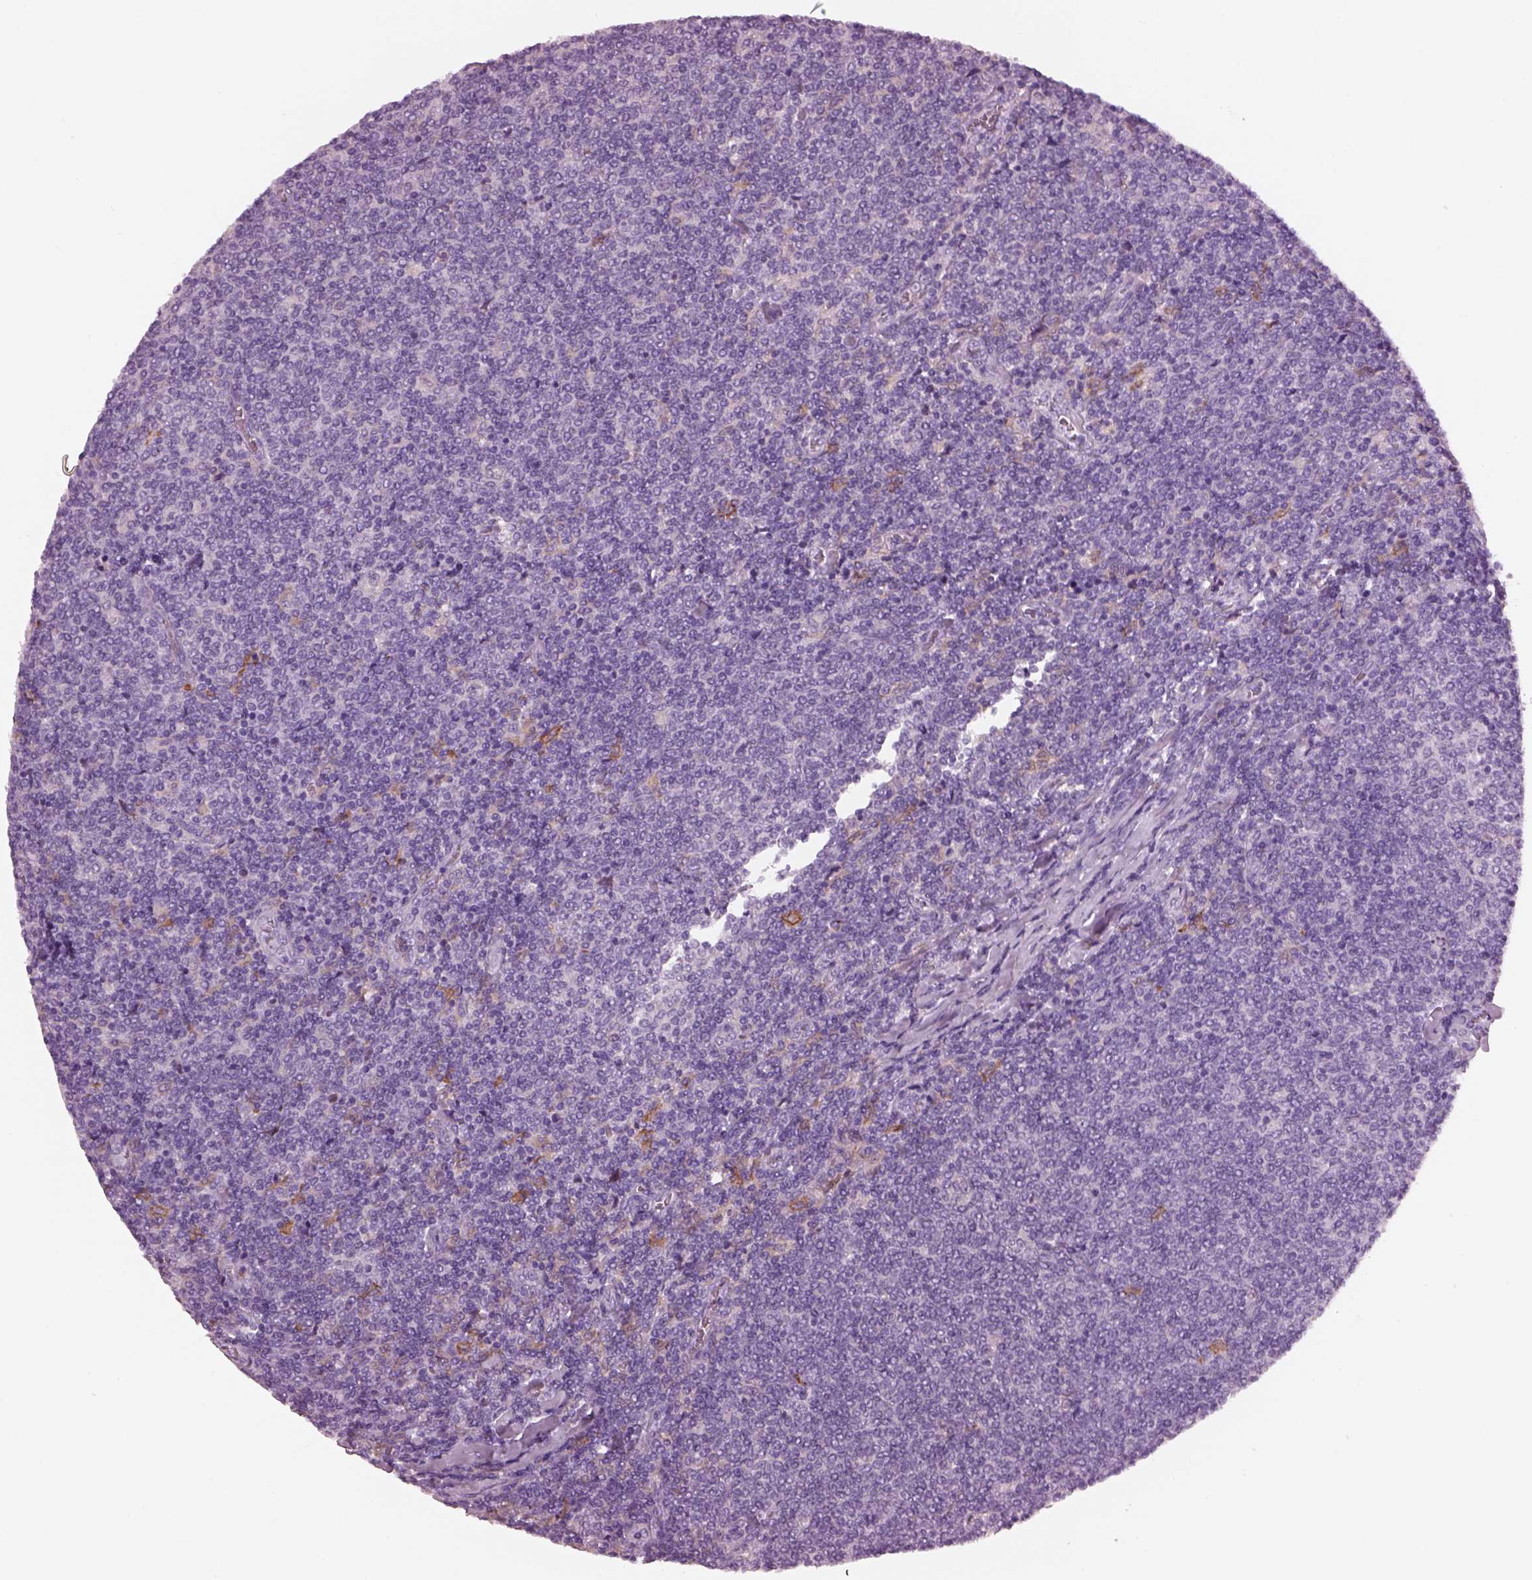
{"staining": {"intensity": "negative", "quantity": "none", "location": "none"}, "tissue": "lymphoma", "cell_type": "Tumor cells", "image_type": "cancer", "snomed": [{"axis": "morphology", "description": "Malignant lymphoma, non-Hodgkin's type, Low grade"}, {"axis": "topography", "description": "Lymph node"}], "caption": "High magnification brightfield microscopy of low-grade malignant lymphoma, non-Hodgkin's type stained with DAB (brown) and counterstained with hematoxylin (blue): tumor cells show no significant staining.", "gene": "SHTN1", "patient": {"sex": "male", "age": 52}}